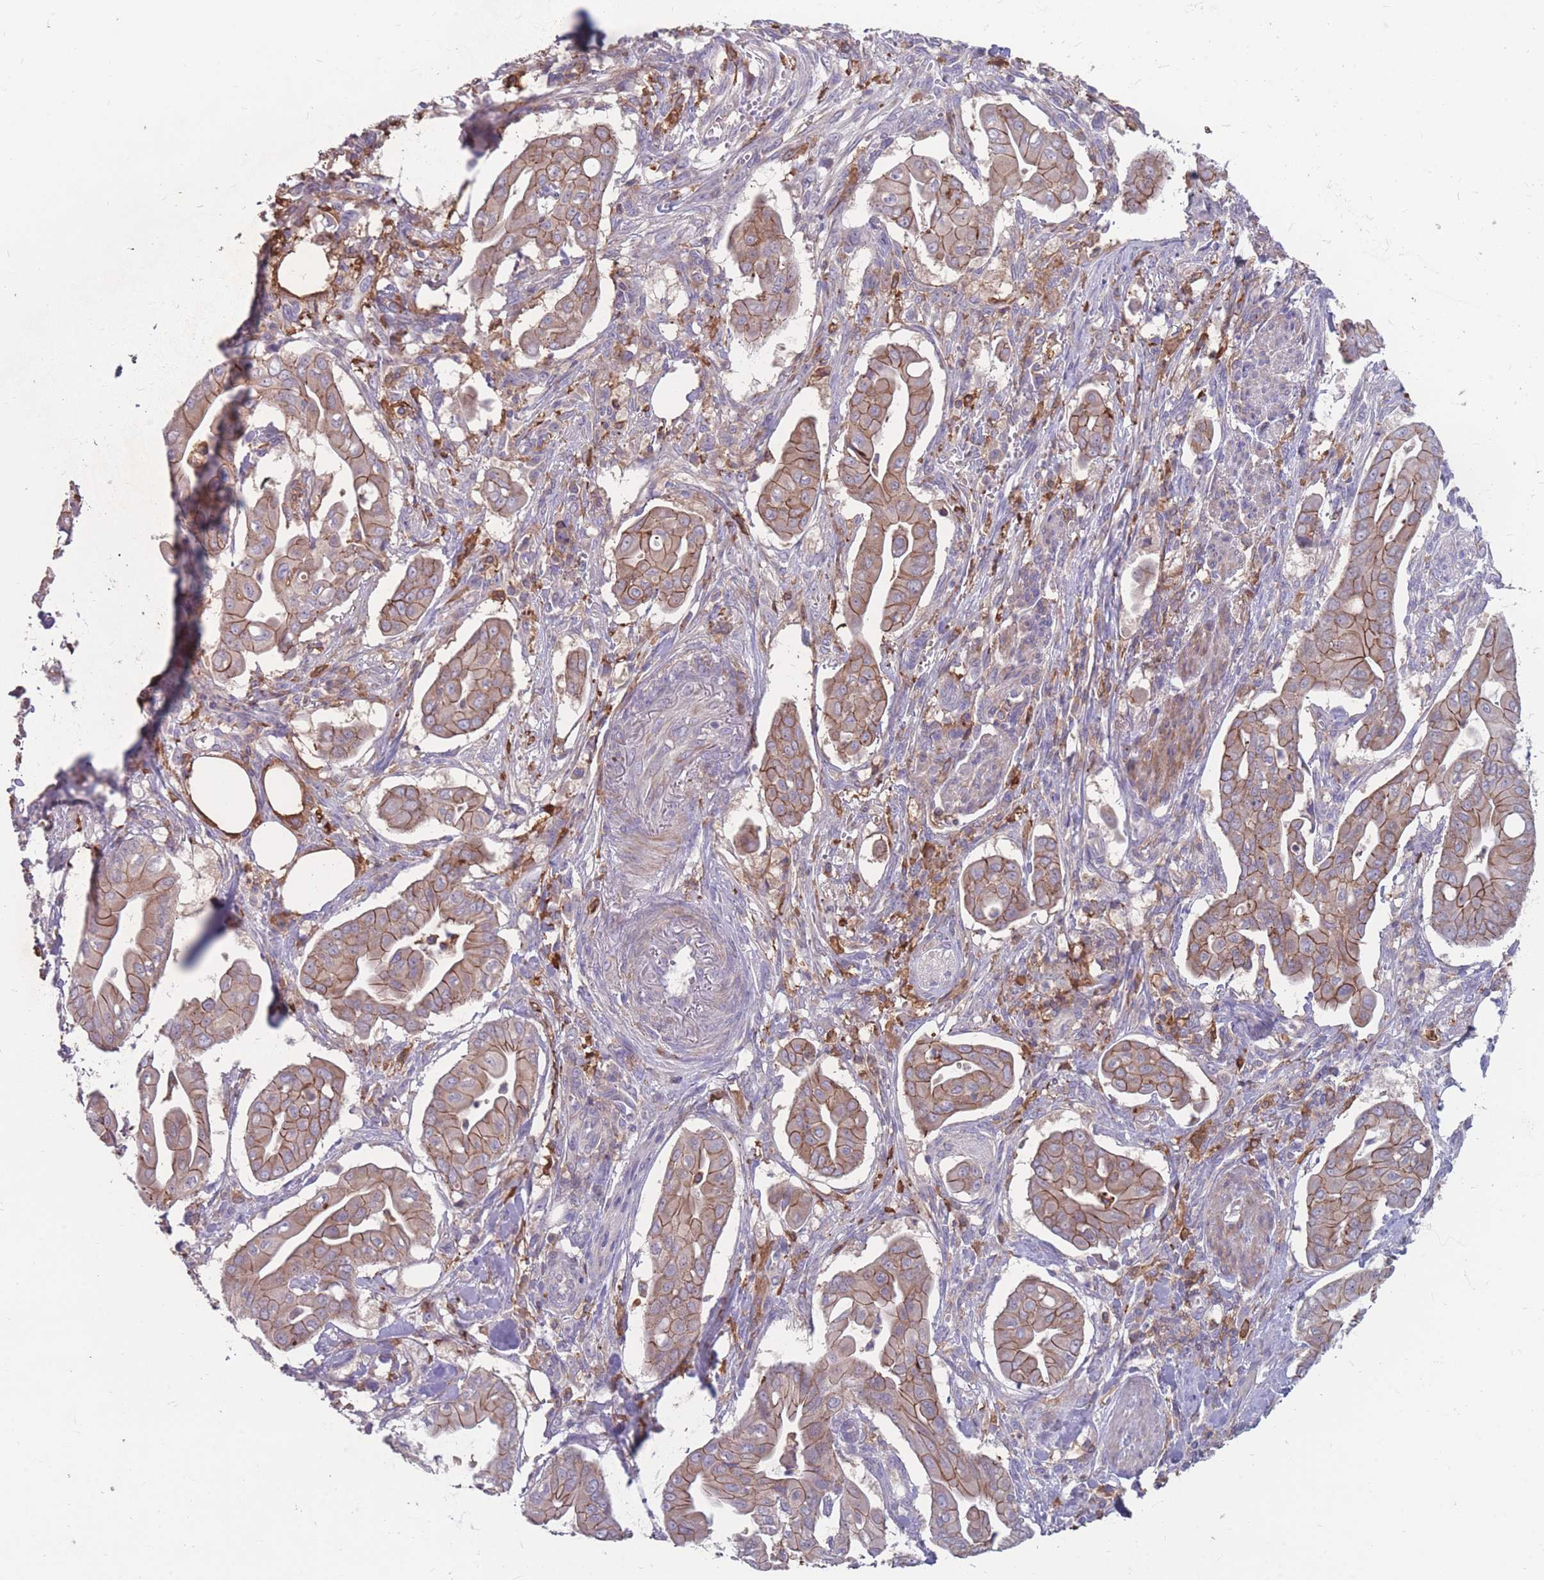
{"staining": {"intensity": "moderate", "quantity": ">75%", "location": "cytoplasmic/membranous"}, "tissue": "pancreatic cancer", "cell_type": "Tumor cells", "image_type": "cancer", "snomed": [{"axis": "morphology", "description": "Adenocarcinoma, NOS"}, {"axis": "topography", "description": "Pancreas"}], "caption": "A histopathology image of human pancreatic cancer (adenocarcinoma) stained for a protein reveals moderate cytoplasmic/membranous brown staining in tumor cells.", "gene": "CD33", "patient": {"sex": "male", "age": 71}}